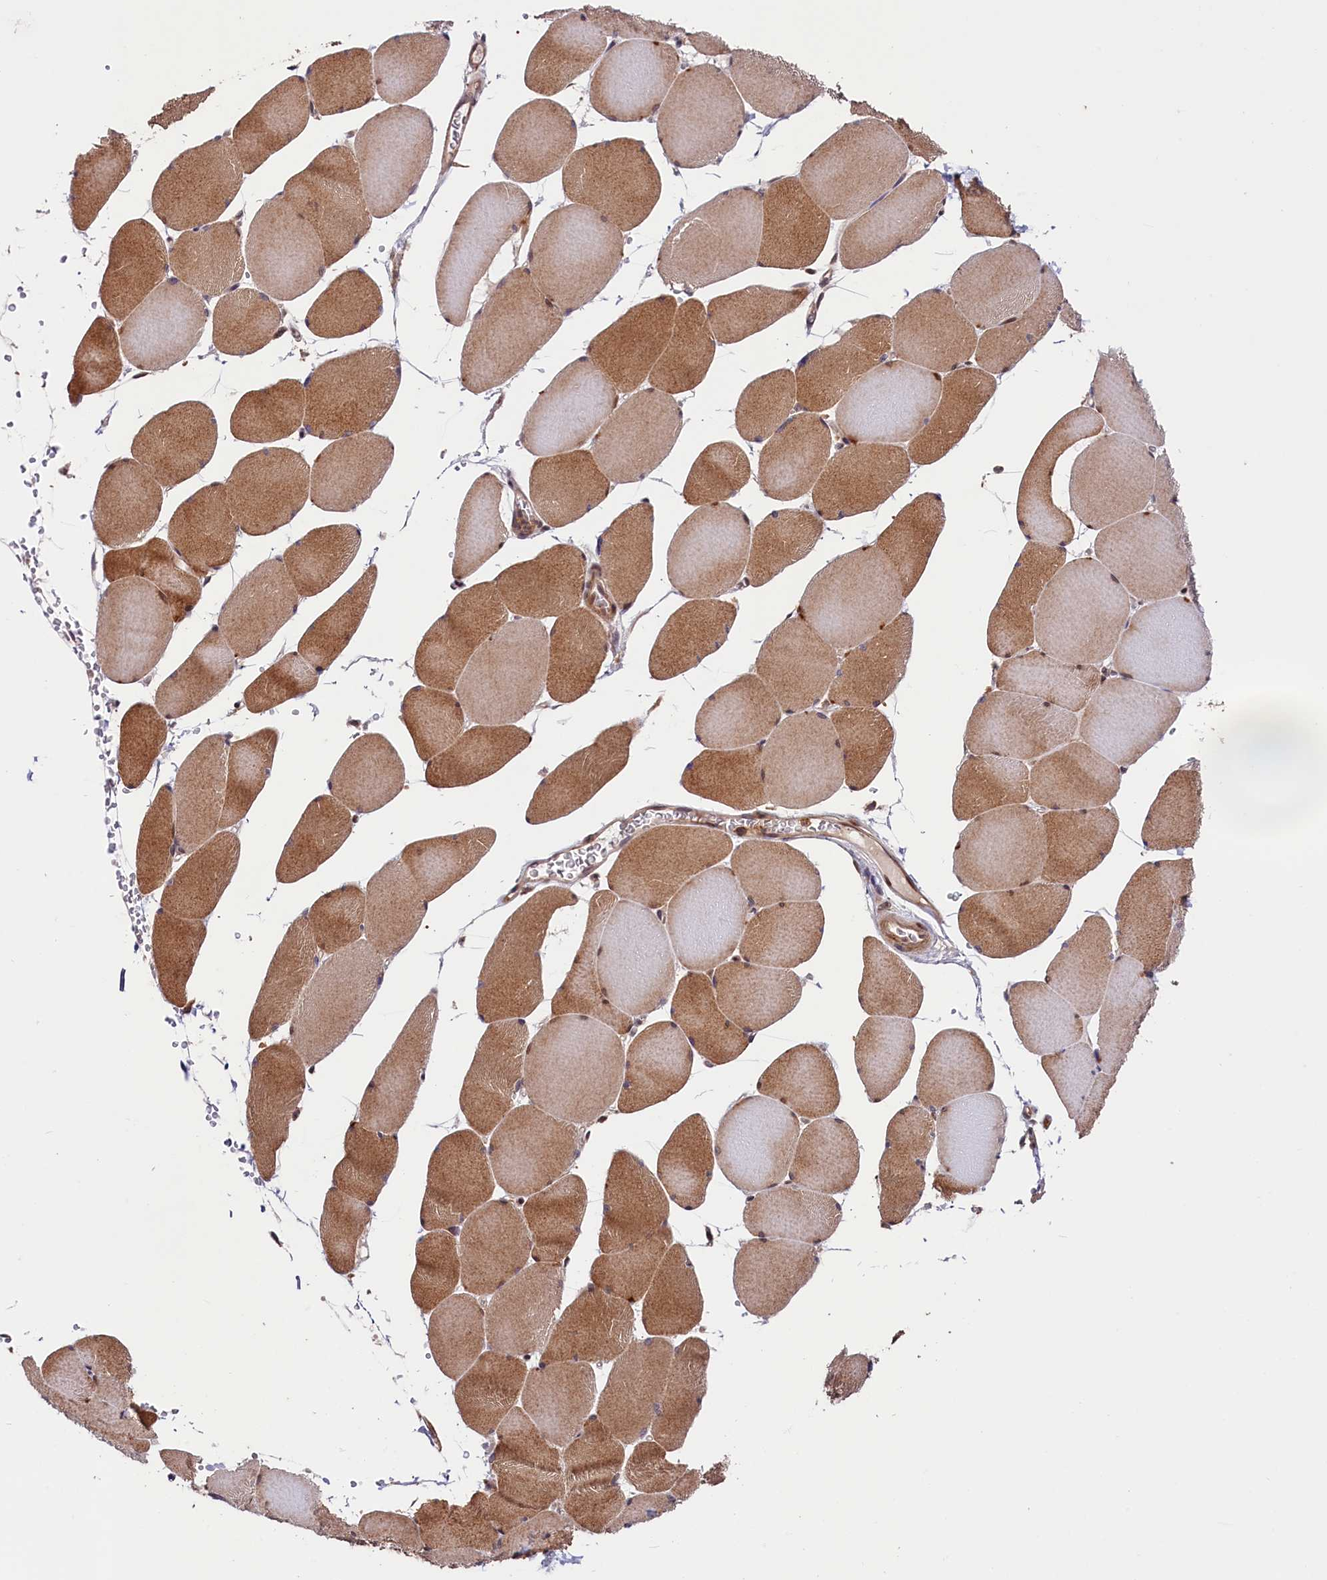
{"staining": {"intensity": "moderate", "quantity": ">75%", "location": "cytoplasmic/membranous"}, "tissue": "skeletal muscle", "cell_type": "Myocytes", "image_type": "normal", "snomed": [{"axis": "morphology", "description": "Normal tissue, NOS"}, {"axis": "topography", "description": "Skeletal muscle"}, {"axis": "topography", "description": "Head-Neck"}], "caption": "Immunohistochemical staining of normal skeletal muscle displays medium levels of moderate cytoplasmic/membranous positivity in about >75% of myocytes. Nuclei are stained in blue.", "gene": "CACNA1H", "patient": {"sex": "male", "age": 66}}